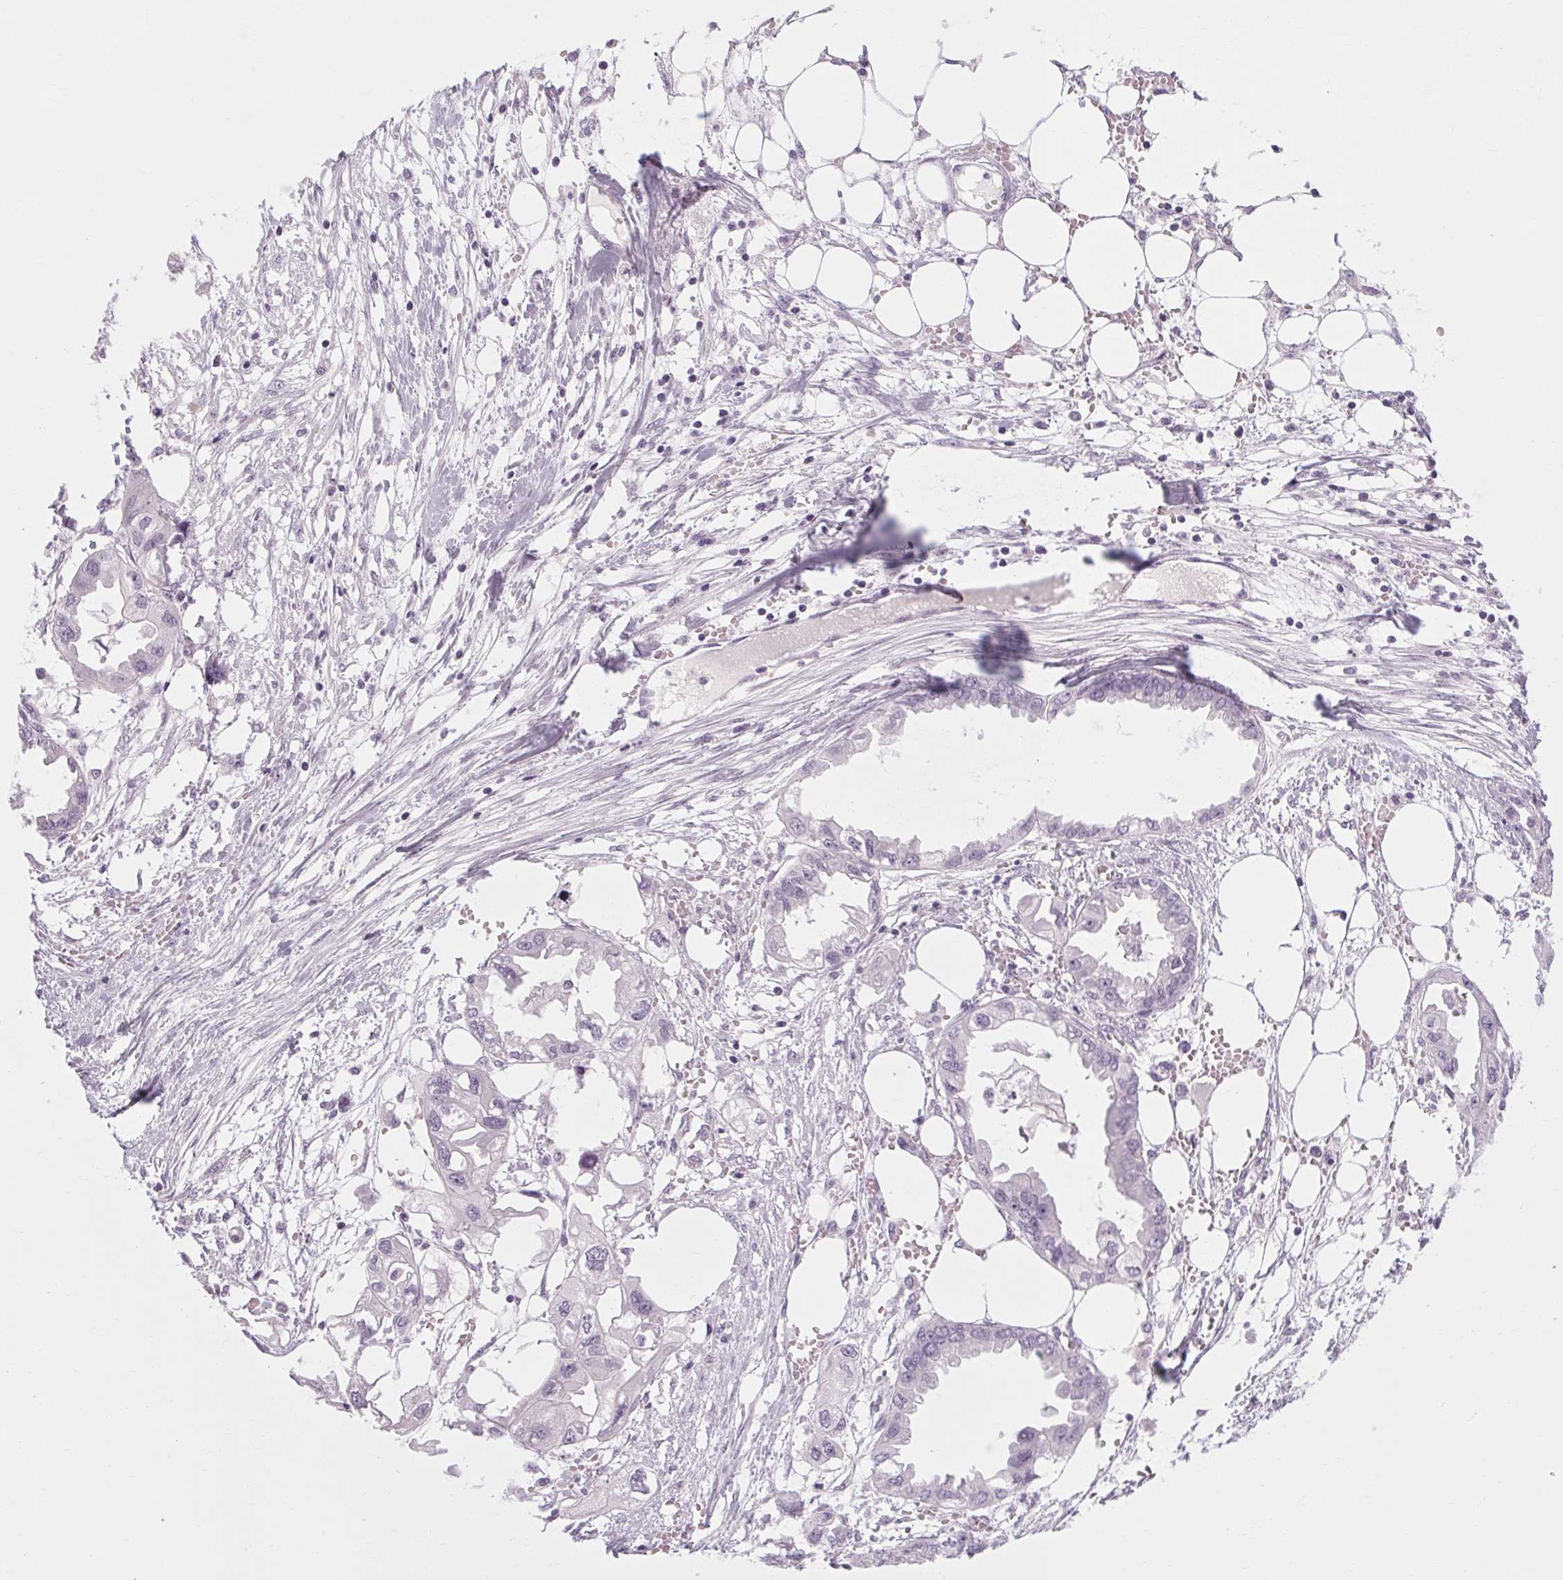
{"staining": {"intensity": "negative", "quantity": "none", "location": "none"}, "tissue": "endometrial cancer", "cell_type": "Tumor cells", "image_type": "cancer", "snomed": [{"axis": "morphology", "description": "Adenocarcinoma, NOS"}, {"axis": "morphology", "description": "Adenocarcinoma, metastatic, NOS"}, {"axis": "topography", "description": "Adipose tissue"}, {"axis": "topography", "description": "Endometrium"}], "caption": "This histopathology image is of metastatic adenocarcinoma (endometrial) stained with IHC to label a protein in brown with the nuclei are counter-stained blue. There is no positivity in tumor cells.", "gene": "POMC", "patient": {"sex": "female", "age": 67}}